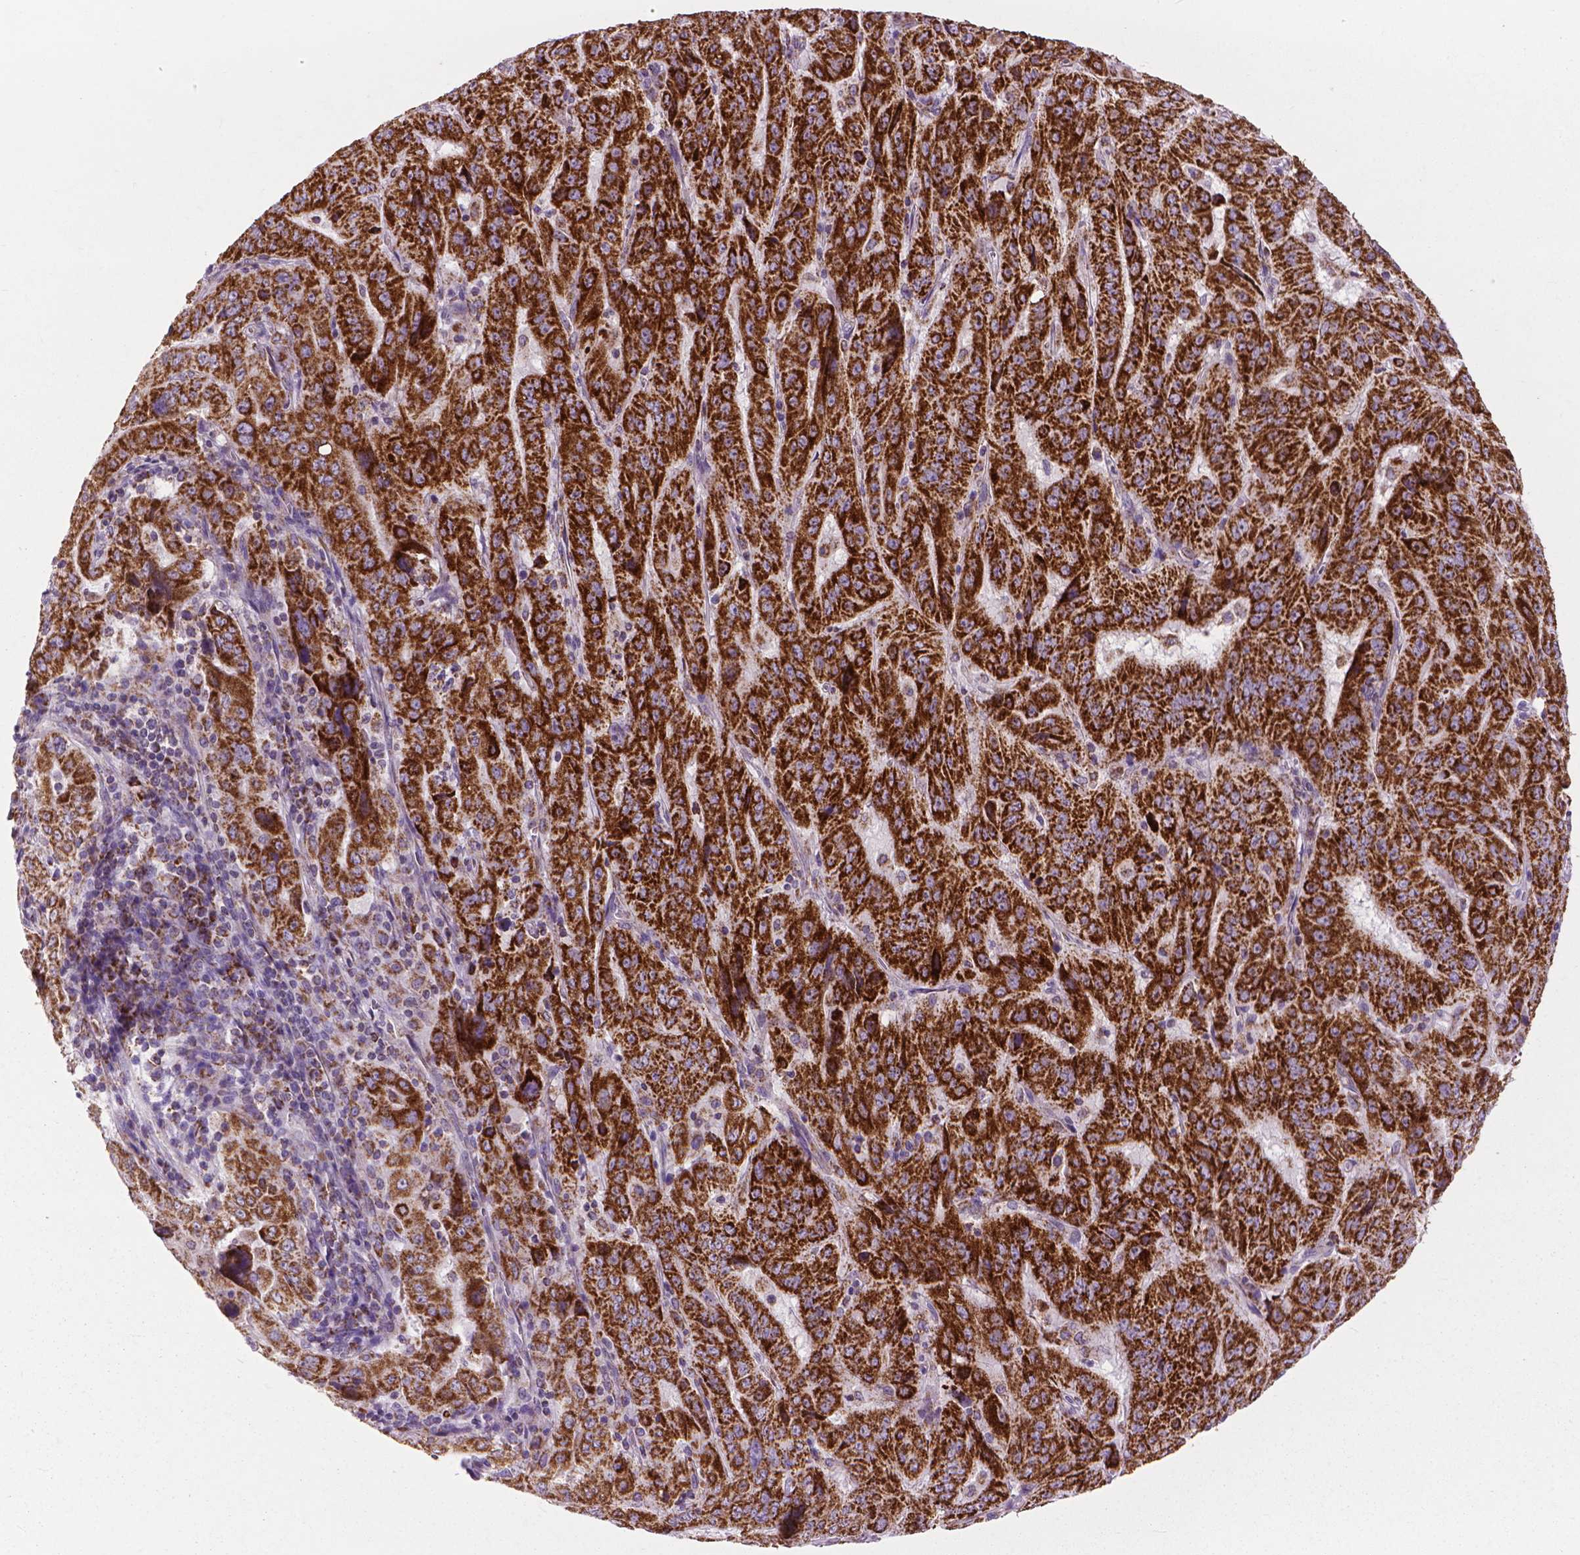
{"staining": {"intensity": "strong", "quantity": ">75%", "location": "cytoplasmic/membranous"}, "tissue": "pancreatic cancer", "cell_type": "Tumor cells", "image_type": "cancer", "snomed": [{"axis": "morphology", "description": "Adenocarcinoma, NOS"}, {"axis": "topography", "description": "Pancreas"}], "caption": "IHC (DAB) staining of pancreatic cancer exhibits strong cytoplasmic/membranous protein expression in about >75% of tumor cells. The staining was performed using DAB (3,3'-diaminobenzidine) to visualize the protein expression in brown, while the nuclei were stained in blue with hematoxylin (Magnification: 20x).", "gene": "VDAC1", "patient": {"sex": "male", "age": 63}}